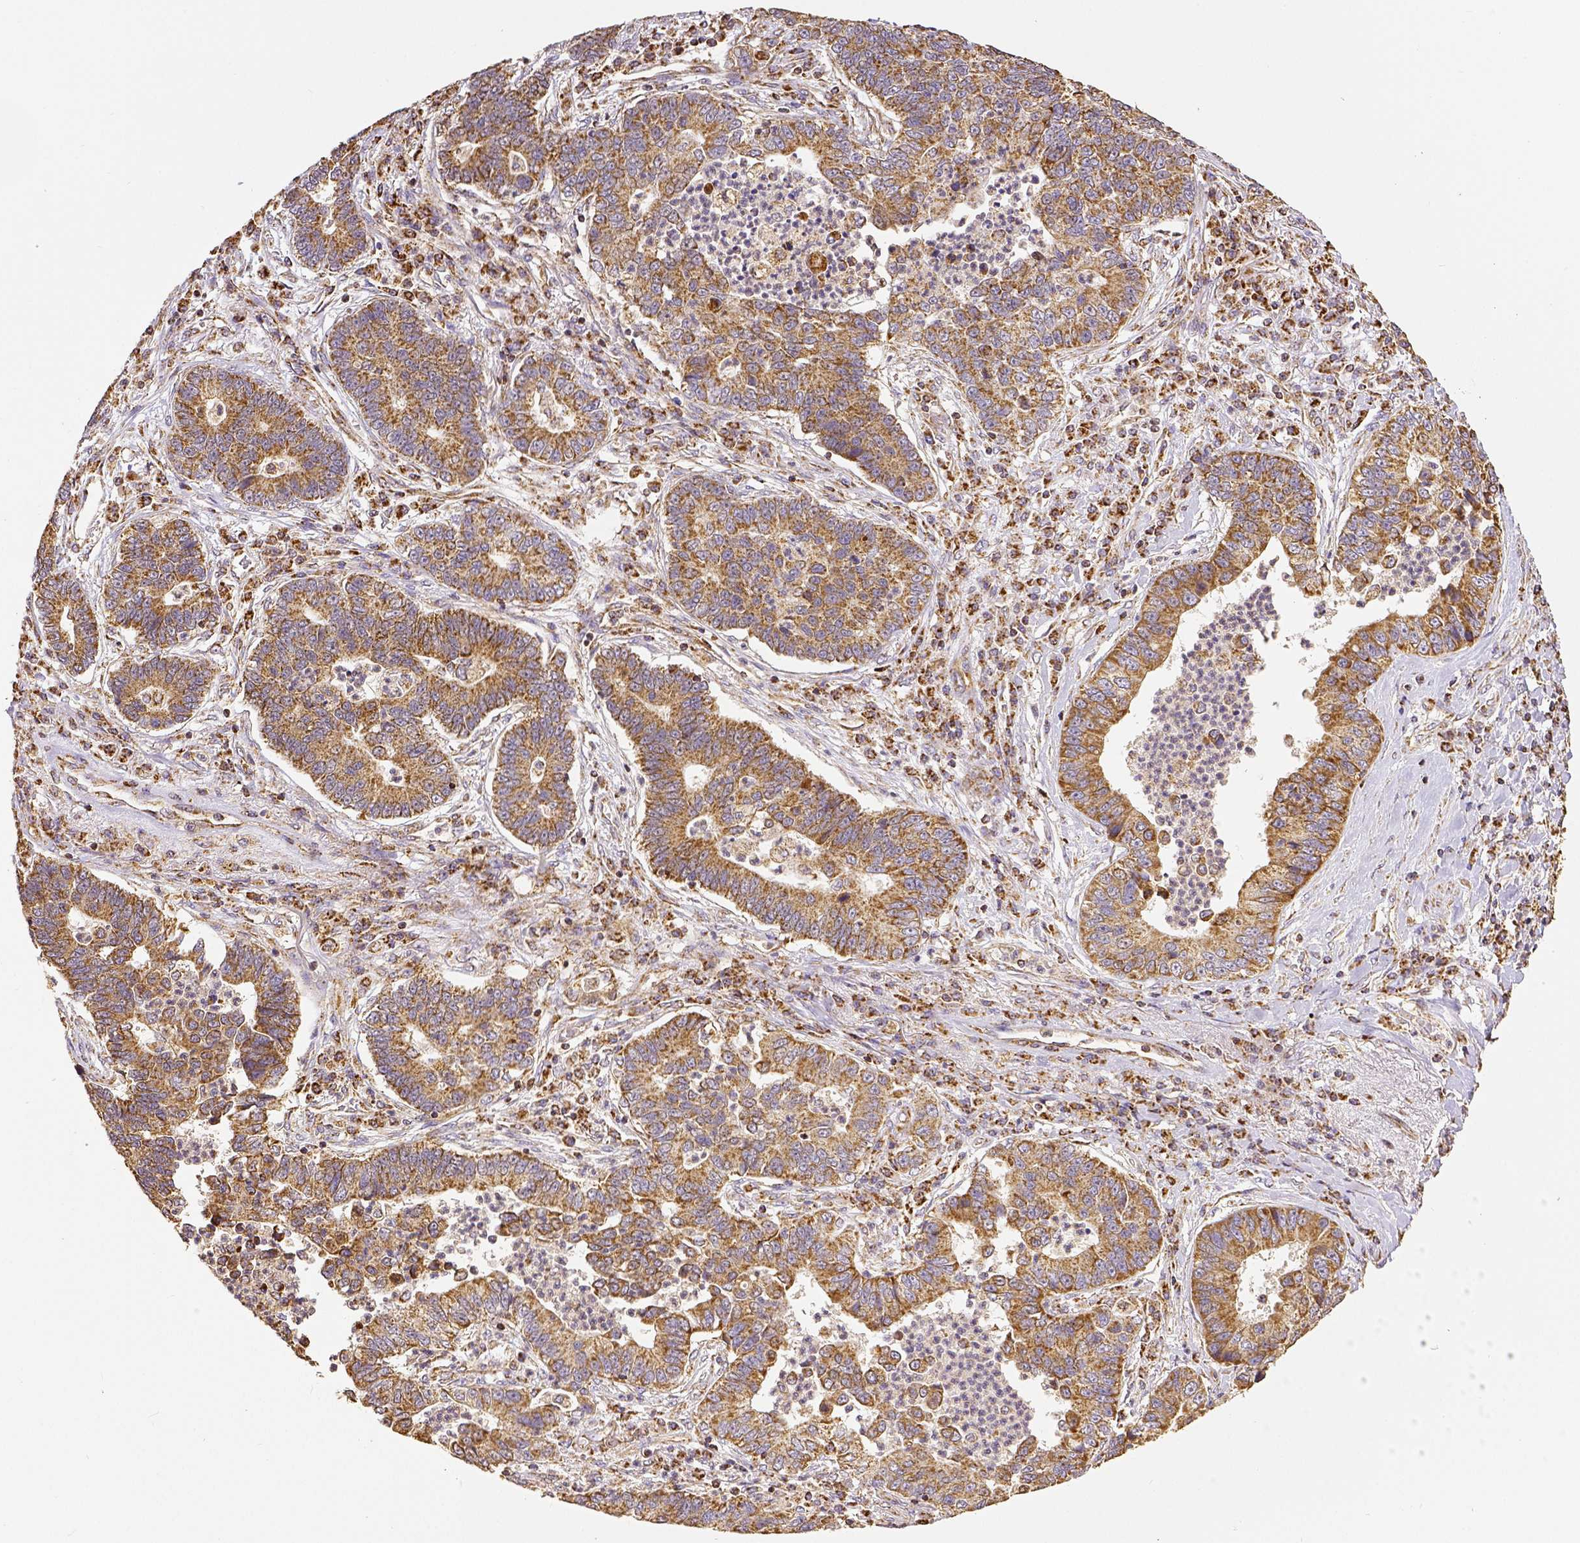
{"staining": {"intensity": "moderate", "quantity": ">75%", "location": "cytoplasmic/membranous"}, "tissue": "lung cancer", "cell_type": "Tumor cells", "image_type": "cancer", "snomed": [{"axis": "morphology", "description": "Adenocarcinoma, NOS"}, {"axis": "topography", "description": "Lung"}], "caption": "Protein expression analysis of adenocarcinoma (lung) displays moderate cytoplasmic/membranous positivity in about >75% of tumor cells.", "gene": "SDHB", "patient": {"sex": "female", "age": 57}}